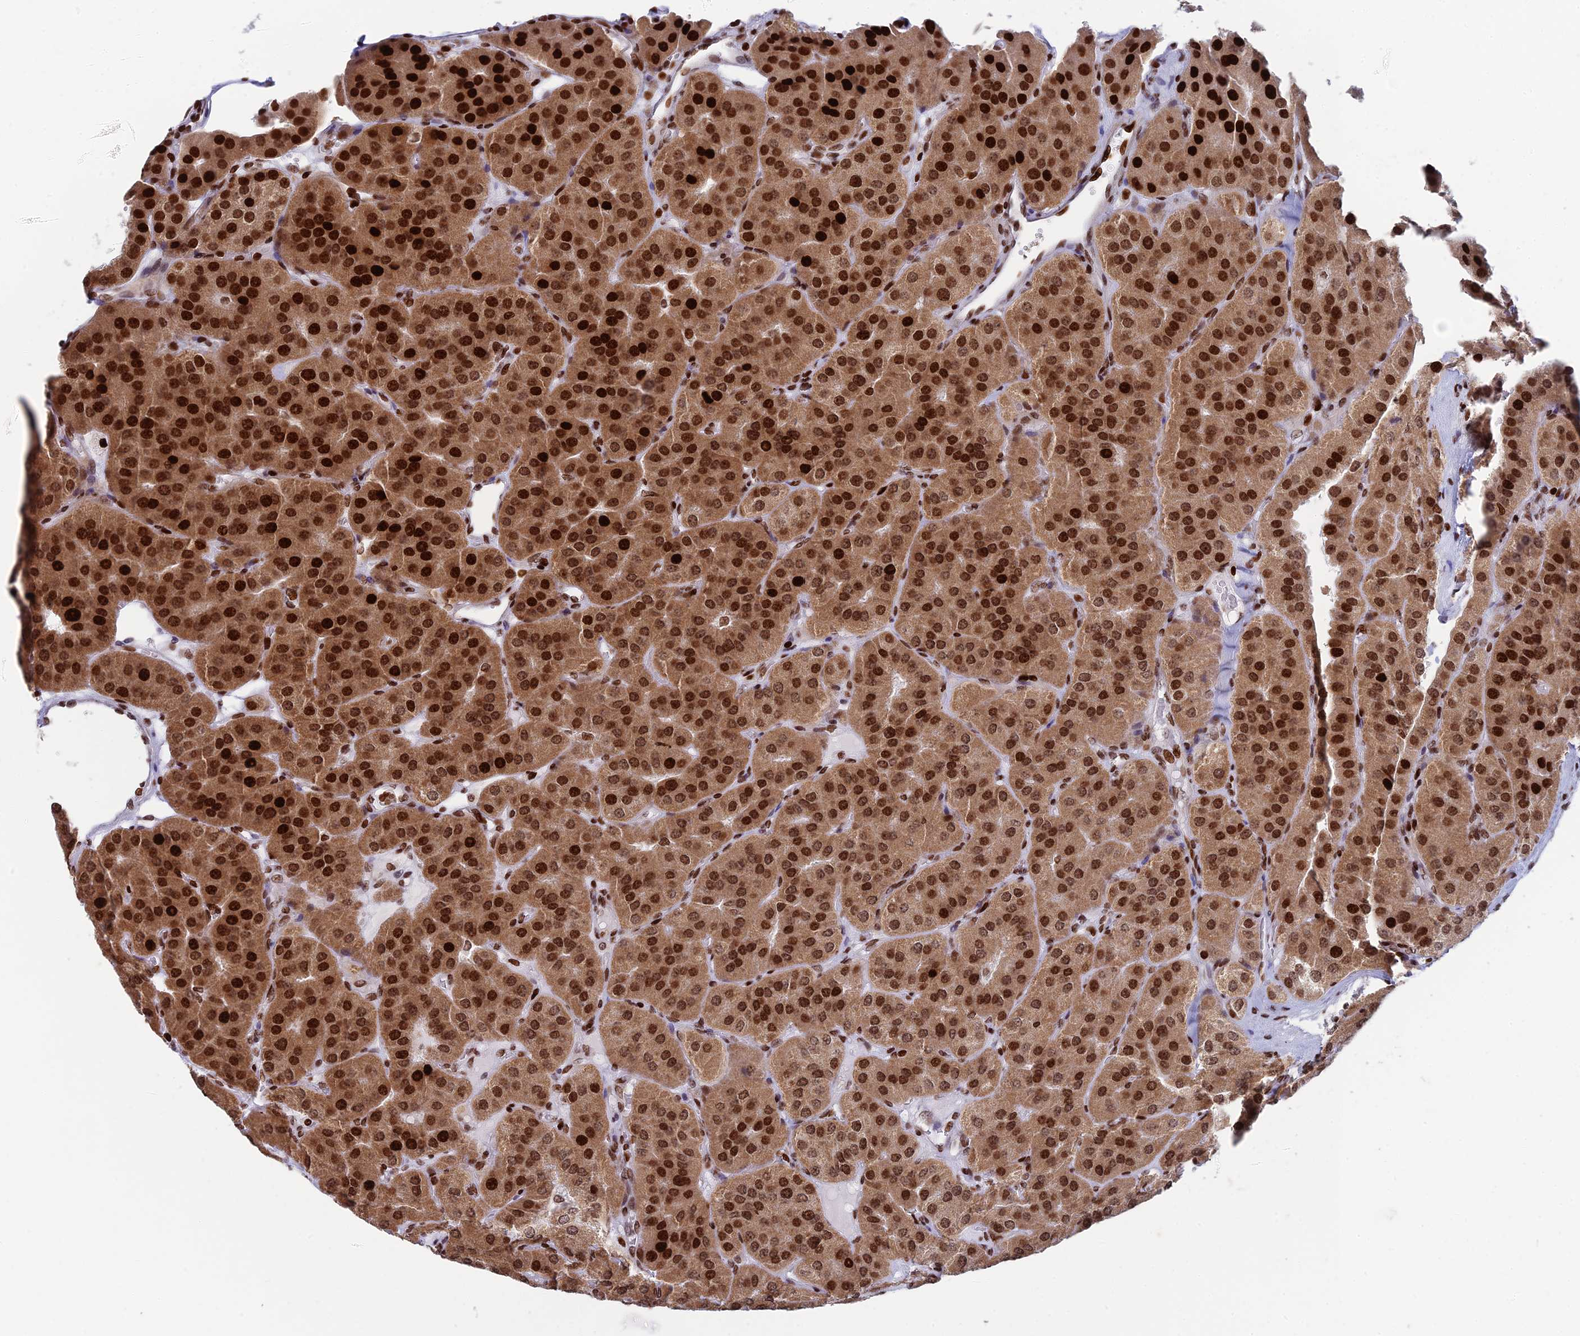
{"staining": {"intensity": "strong", "quantity": ">75%", "location": "cytoplasmic/membranous,nuclear"}, "tissue": "parathyroid gland", "cell_type": "Glandular cells", "image_type": "normal", "snomed": [{"axis": "morphology", "description": "Normal tissue, NOS"}, {"axis": "morphology", "description": "Adenoma, NOS"}, {"axis": "topography", "description": "Parathyroid gland"}], "caption": "Immunohistochemical staining of benign parathyroid gland shows >75% levels of strong cytoplasmic/membranous,nuclear protein positivity in approximately >75% of glandular cells.", "gene": "RPAP1", "patient": {"sex": "female", "age": 86}}